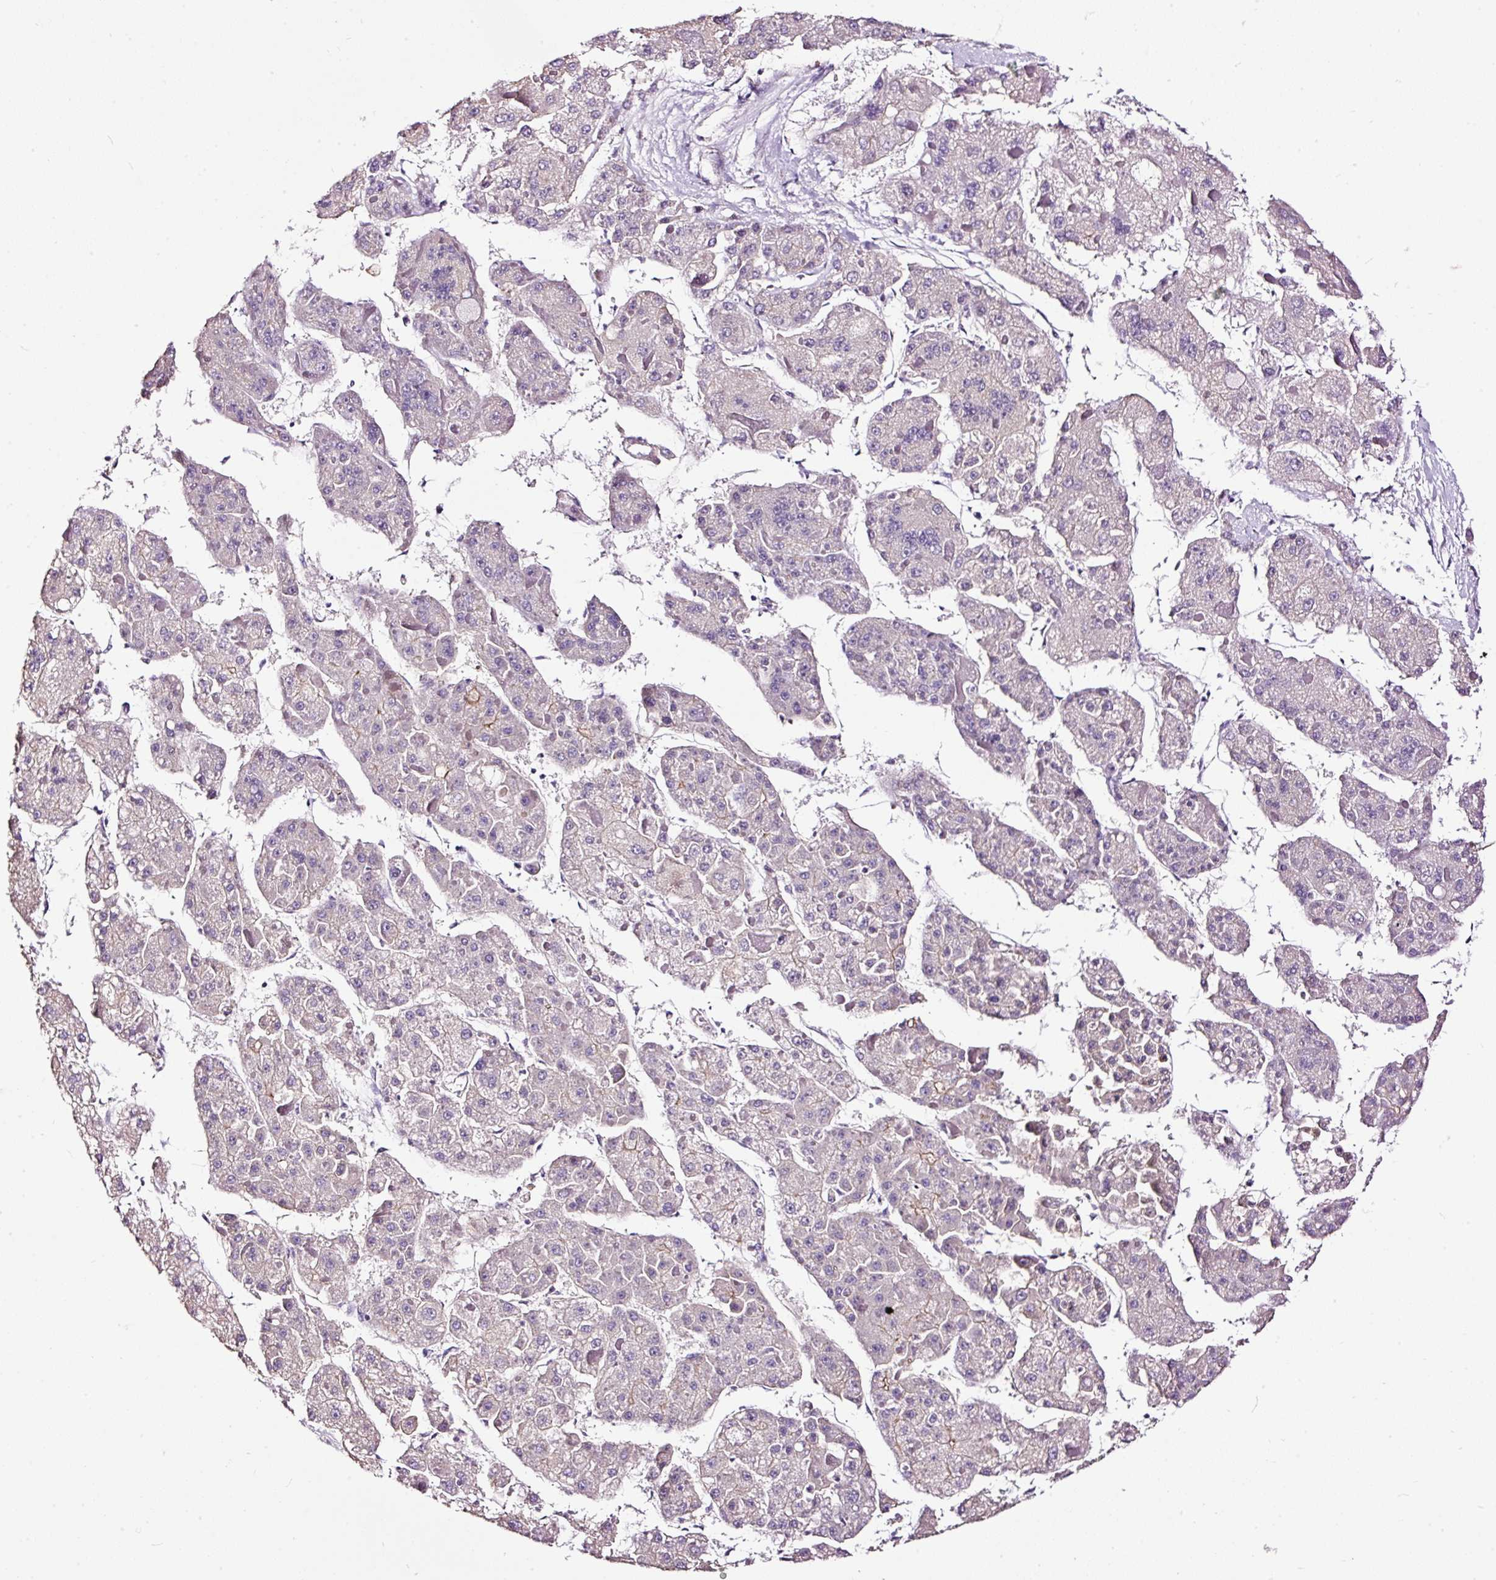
{"staining": {"intensity": "negative", "quantity": "none", "location": "none"}, "tissue": "liver cancer", "cell_type": "Tumor cells", "image_type": "cancer", "snomed": [{"axis": "morphology", "description": "Carcinoma, Hepatocellular, NOS"}, {"axis": "topography", "description": "Liver"}], "caption": "A high-resolution photomicrograph shows immunohistochemistry (IHC) staining of liver hepatocellular carcinoma, which shows no significant staining in tumor cells.", "gene": "MAGEB16", "patient": {"sex": "female", "age": 73}}